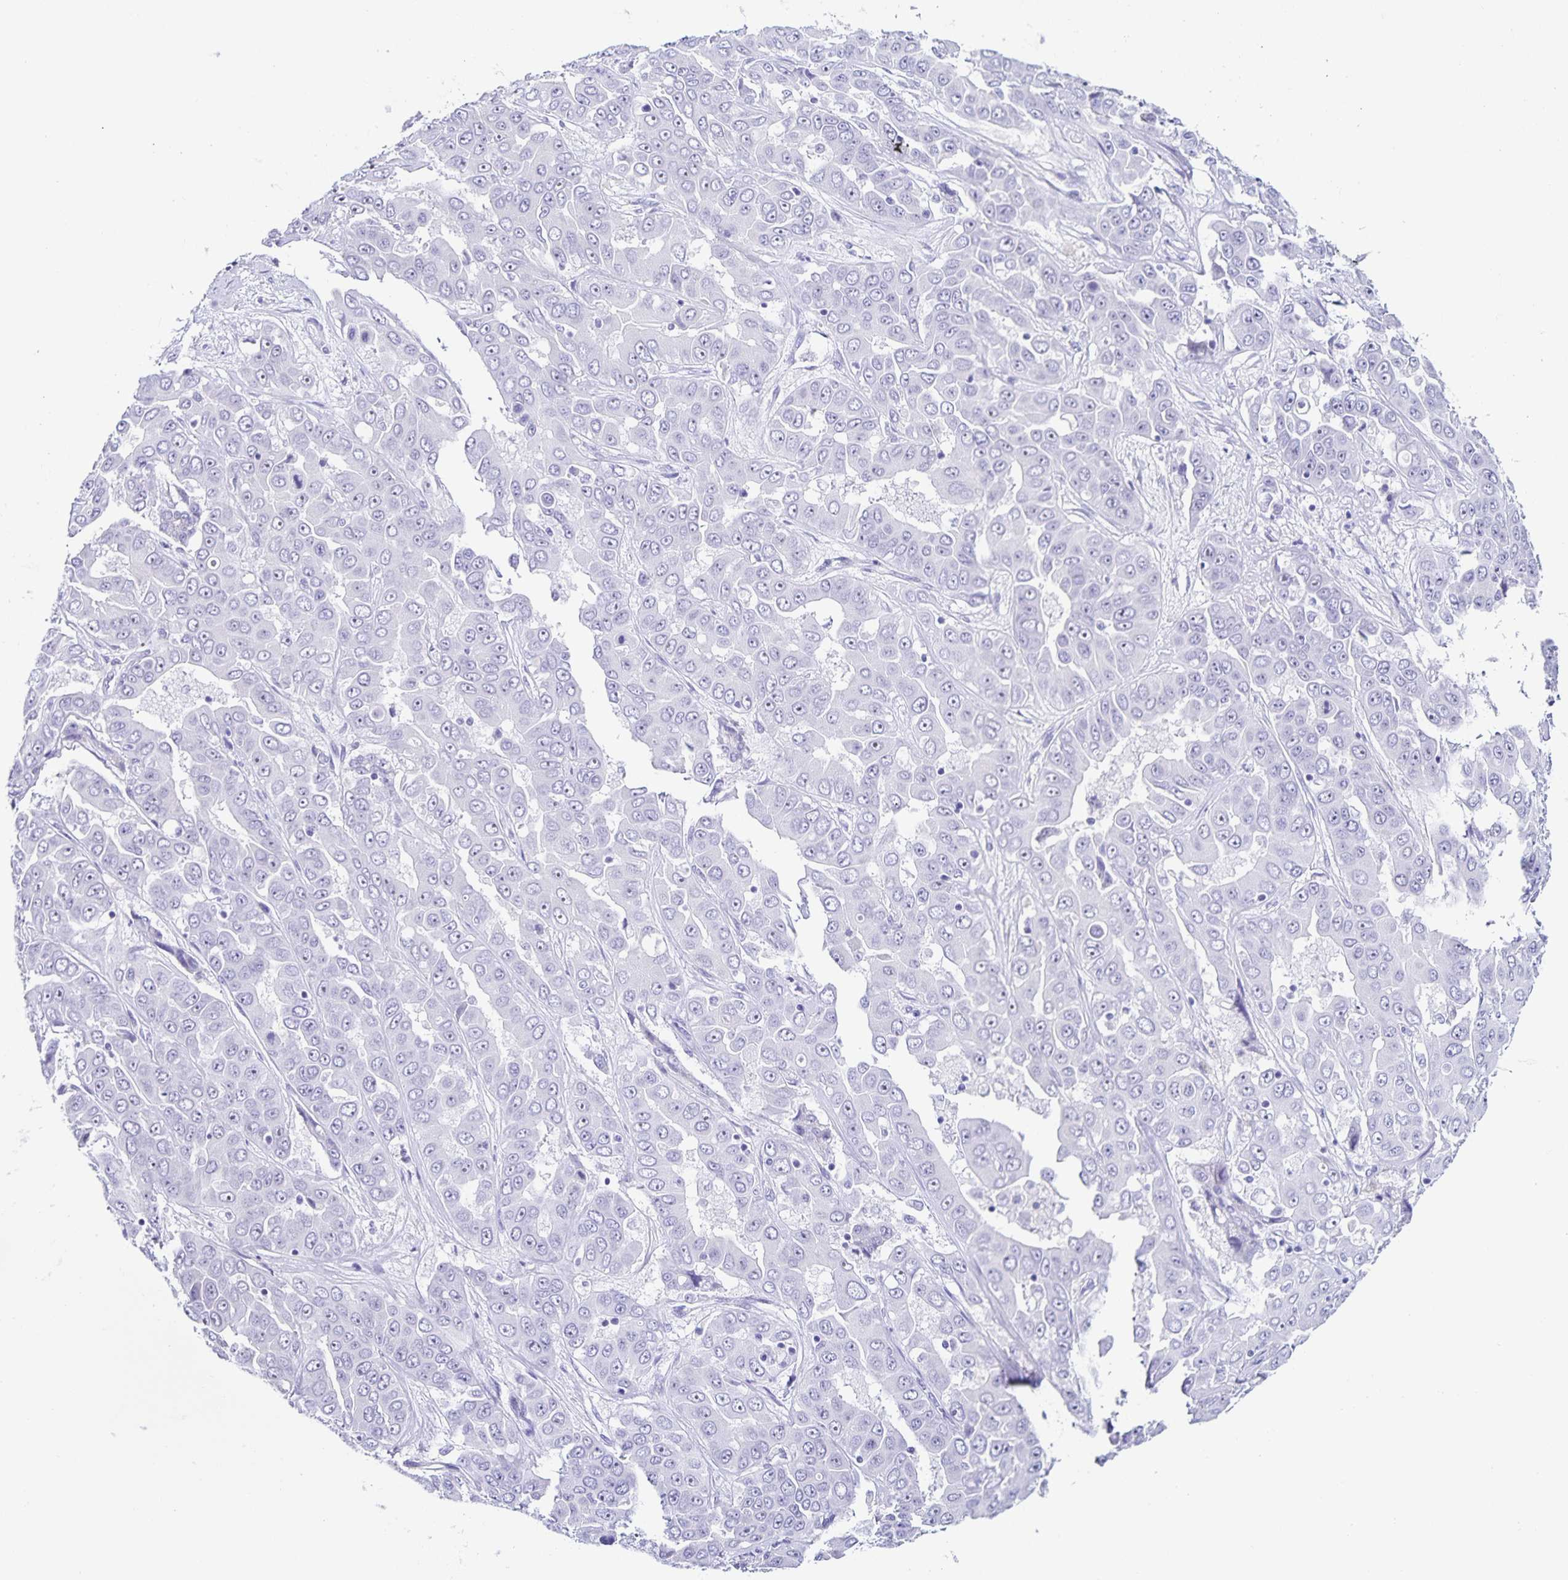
{"staining": {"intensity": "negative", "quantity": "none", "location": "none"}, "tissue": "liver cancer", "cell_type": "Tumor cells", "image_type": "cancer", "snomed": [{"axis": "morphology", "description": "Cholangiocarcinoma"}, {"axis": "topography", "description": "Liver"}], "caption": "Photomicrograph shows no significant protein staining in tumor cells of liver cancer. (DAB immunohistochemistry (IHC) with hematoxylin counter stain).", "gene": "FAM170A", "patient": {"sex": "female", "age": 52}}